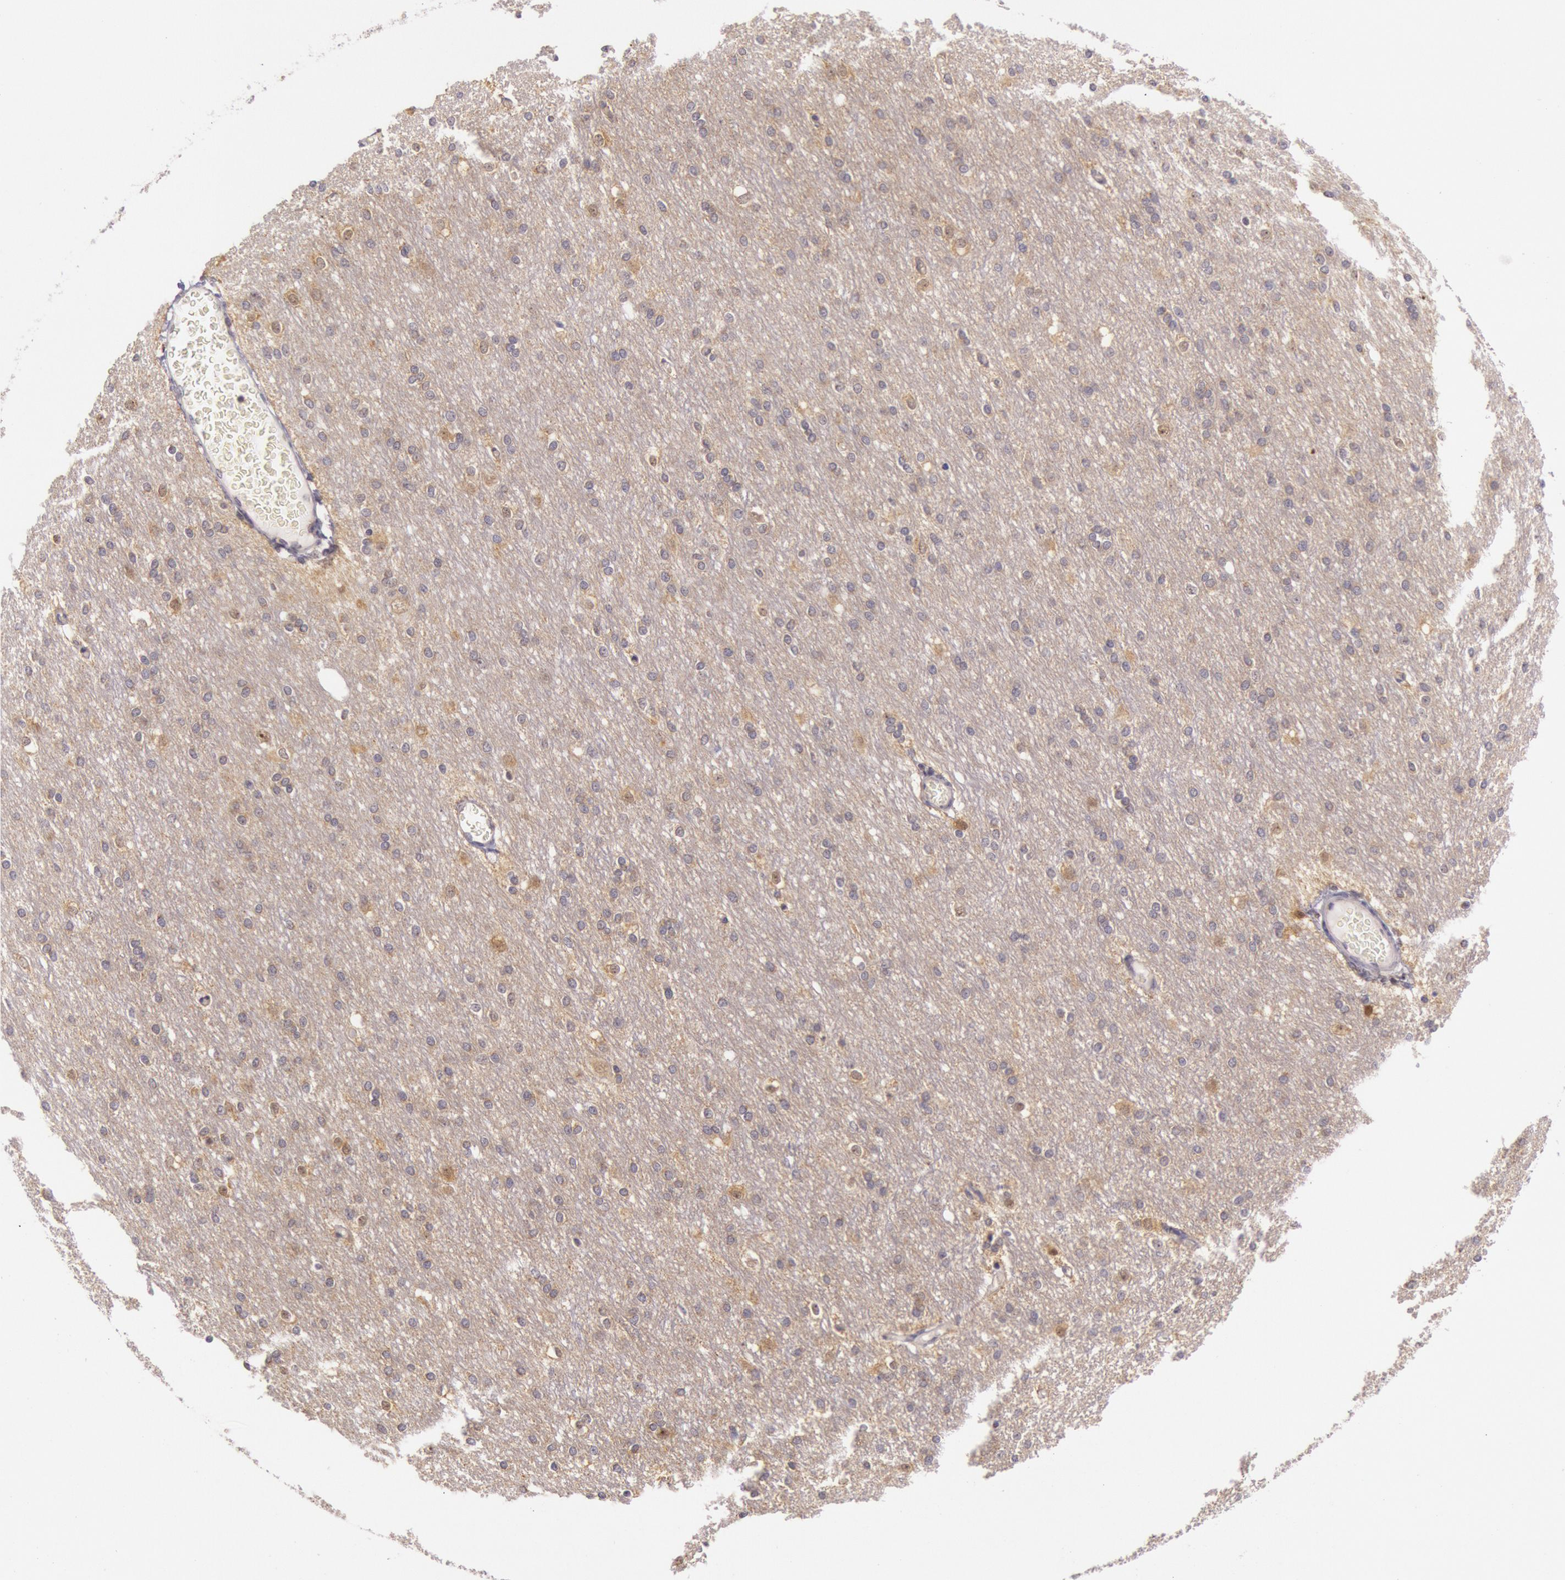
{"staining": {"intensity": "negative", "quantity": "none", "location": "none"}, "tissue": "cerebral cortex", "cell_type": "Endothelial cells", "image_type": "normal", "snomed": [{"axis": "morphology", "description": "Normal tissue, NOS"}, {"axis": "morphology", "description": "Inflammation, NOS"}, {"axis": "topography", "description": "Cerebral cortex"}], "caption": "The image shows no significant staining in endothelial cells of cerebral cortex.", "gene": "CDK16", "patient": {"sex": "male", "age": 6}}